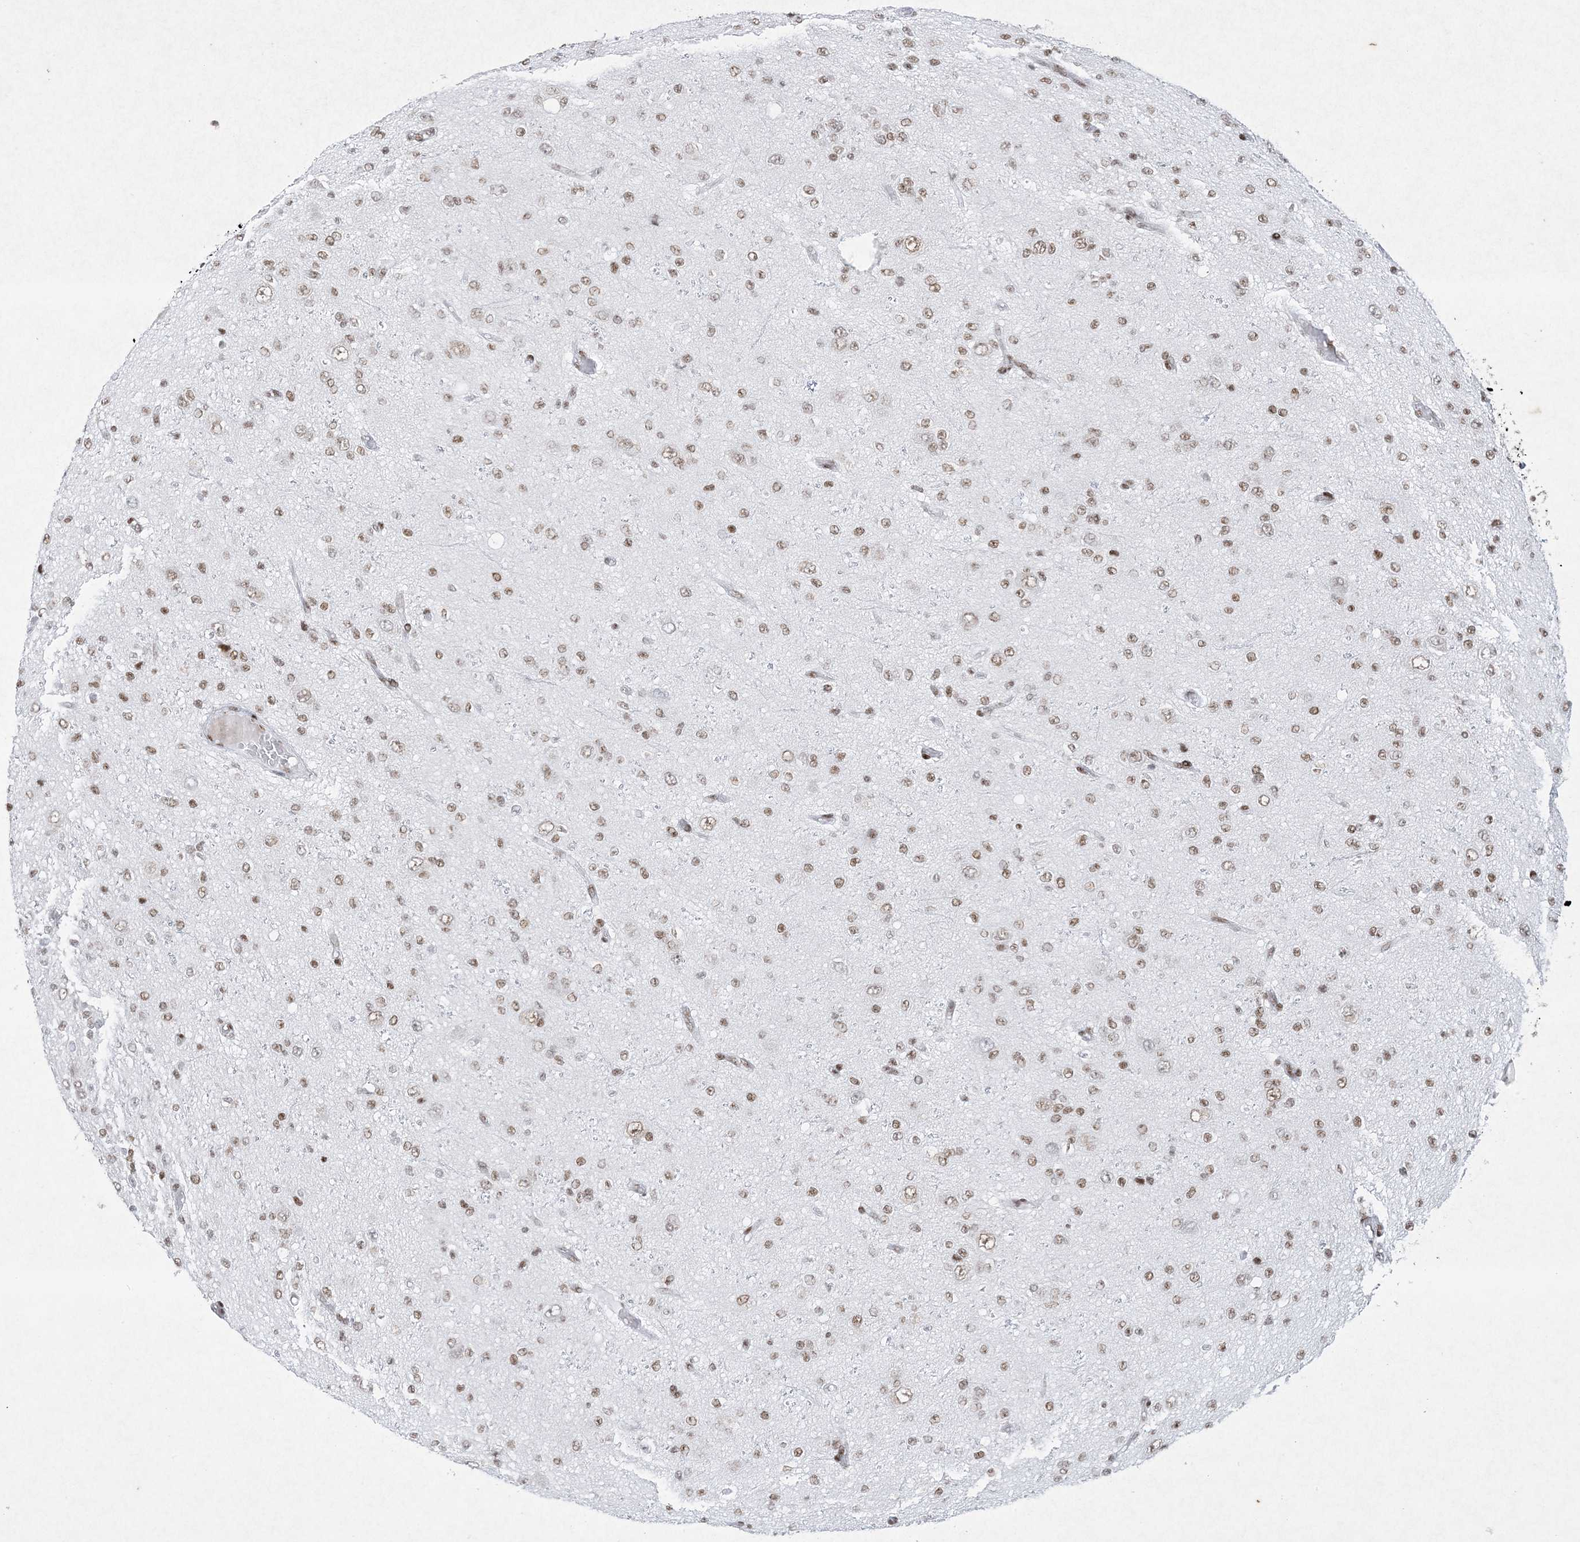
{"staining": {"intensity": "moderate", "quantity": ">75%", "location": "nuclear"}, "tissue": "glioma", "cell_type": "Tumor cells", "image_type": "cancer", "snomed": [{"axis": "morphology", "description": "Glioma, malignant, High grade"}, {"axis": "topography", "description": "pancreas cauda"}], "caption": "This is a micrograph of immunohistochemistry staining of malignant glioma (high-grade), which shows moderate staining in the nuclear of tumor cells.", "gene": "PKNOX2", "patient": {"sex": "male", "age": 60}}